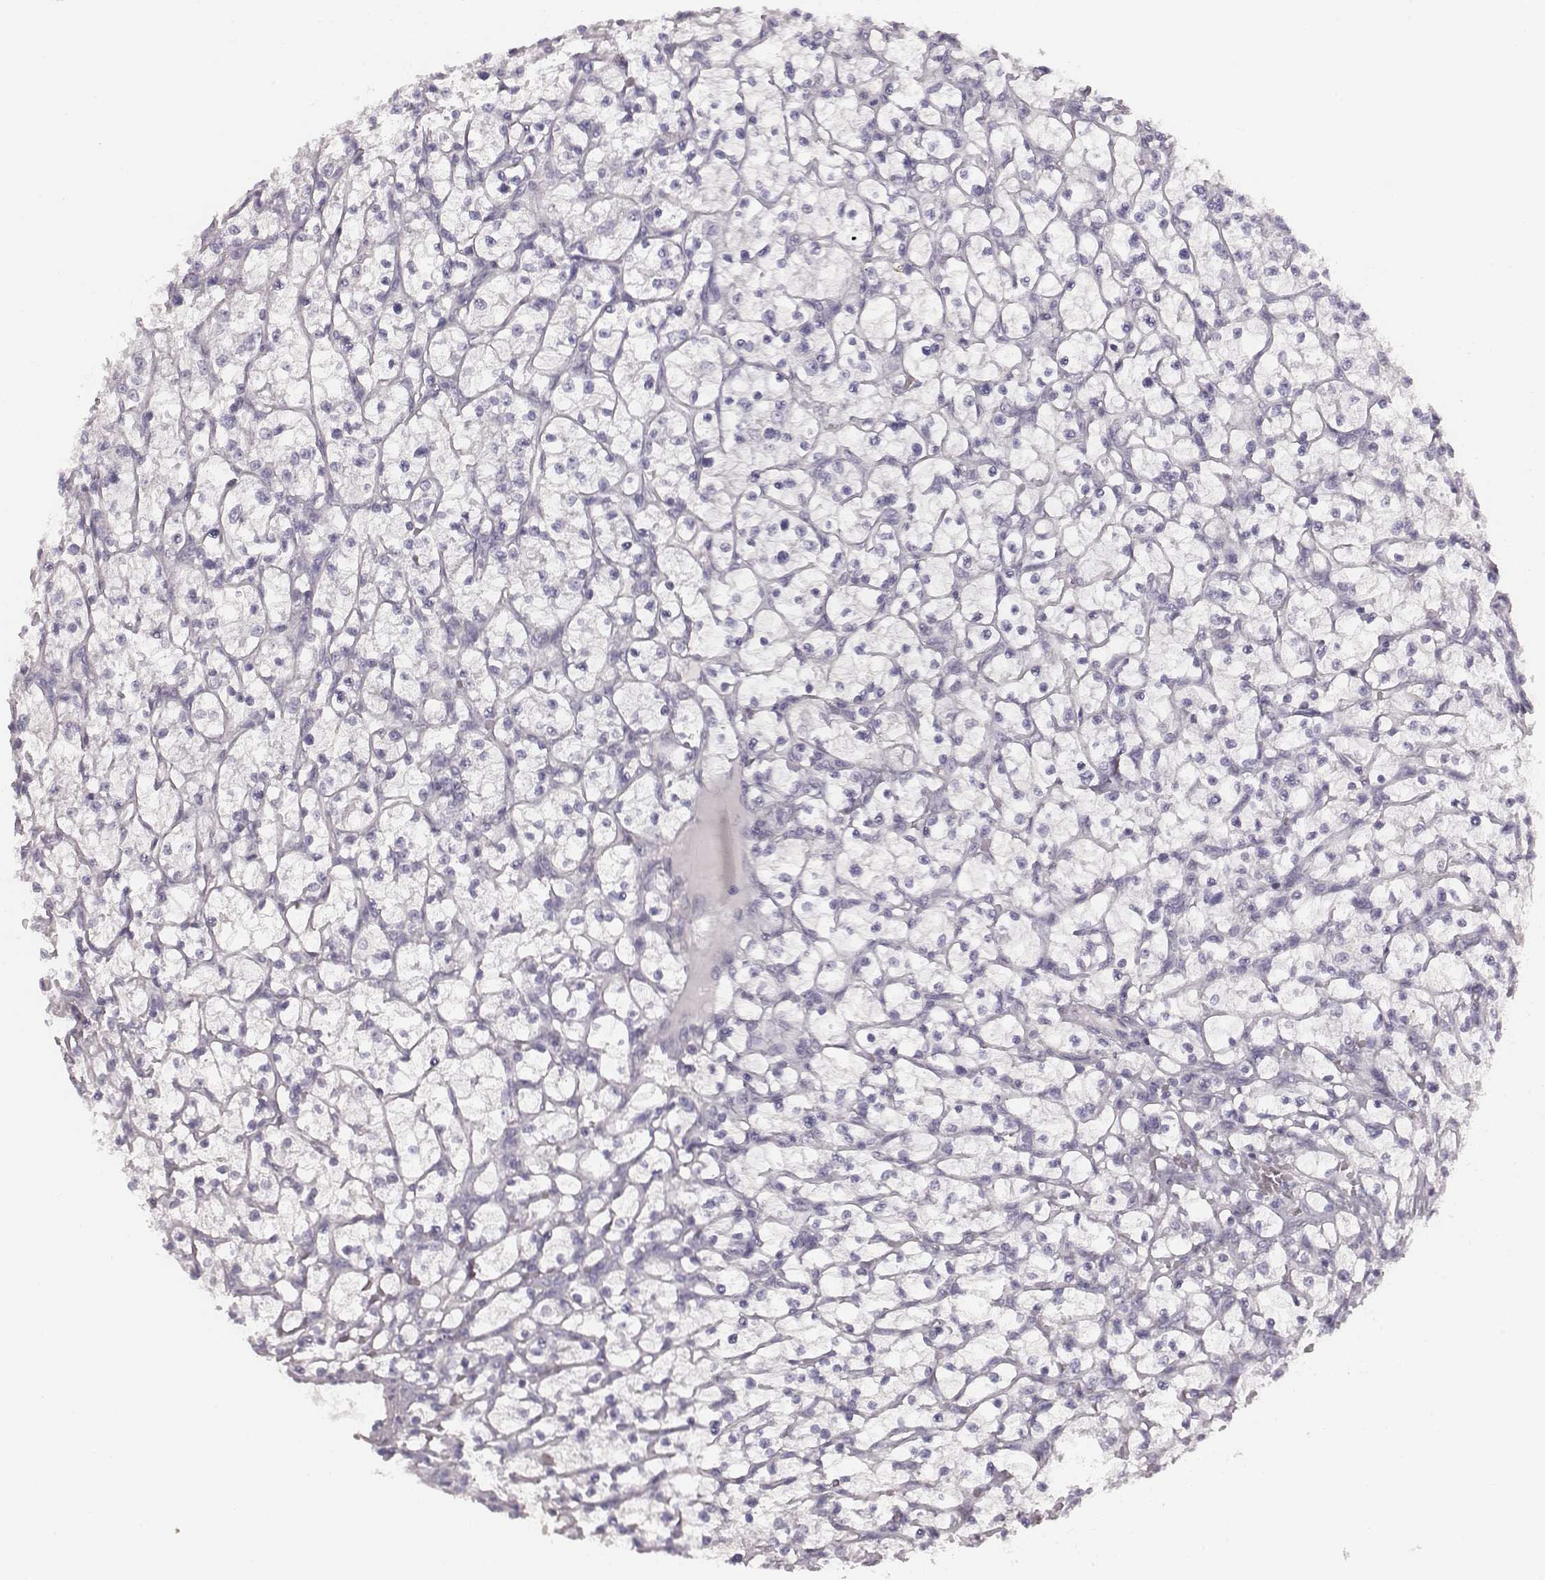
{"staining": {"intensity": "negative", "quantity": "none", "location": "none"}, "tissue": "renal cancer", "cell_type": "Tumor cells", "image_type": "cancer", "snomed": [{"axis": "morphology", "description": "Adenocarcinoma, NOS"}, {"axis": "topography", "description": "Kidney"}], "caption": "Immunohistochemistry image of neoplastic tissue: renal adenocarcinoma stained with DAB (3,3'-diaminobenzidine) displays no significant protein positivity in tumor cells.", "gene": "PDE8B", "patient": {"sex": "female", "age": 64}}